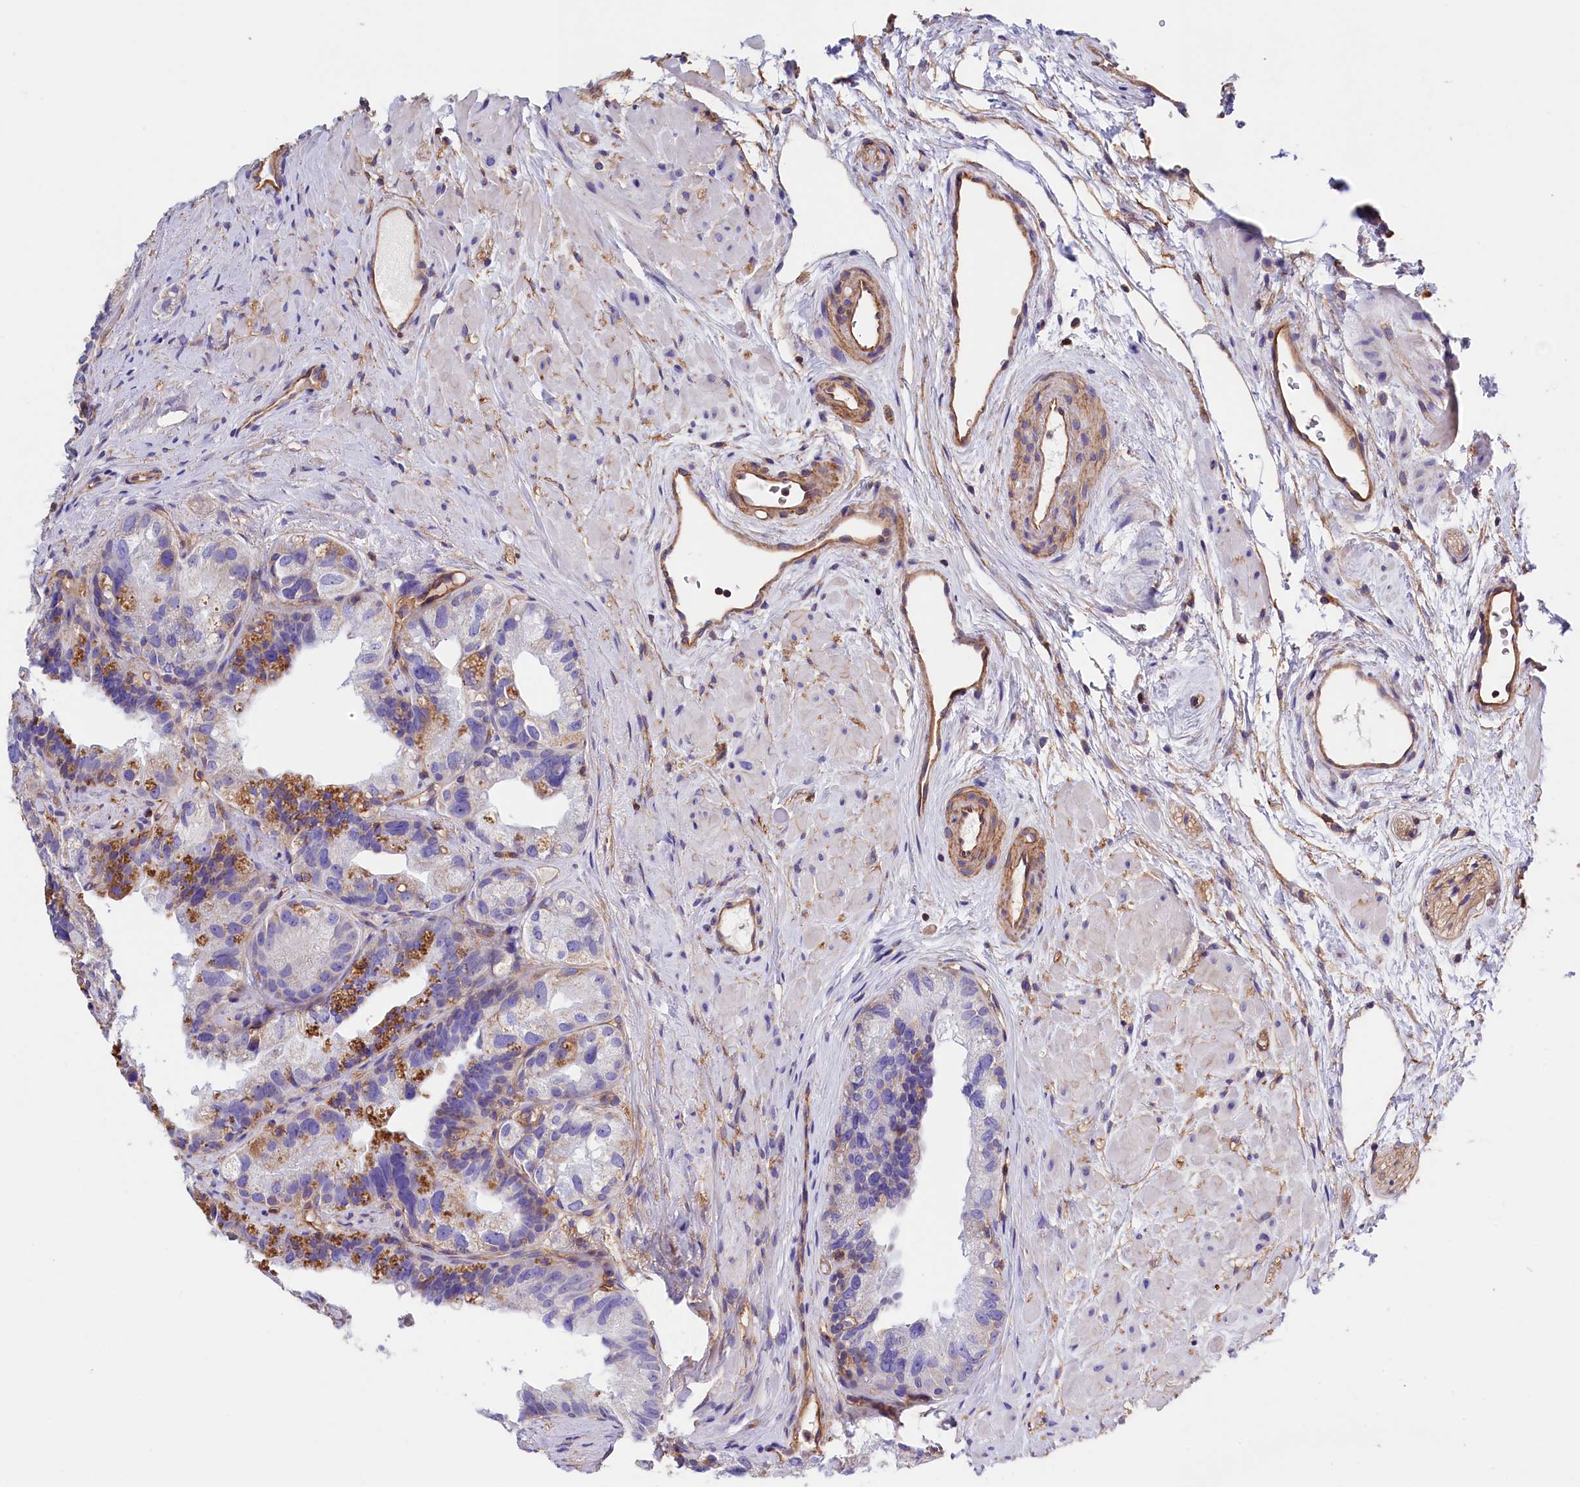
{"staining": {"intensity": "moderate", "quantity": "<25%", "location": "cytoplasmic/membranous"}, "tissue": "prostate cancer", "cell_type": "Tumor cells", "image_type": "cancer", "snomed": [{"axis": "morphology", "description": "Normal tissue, NOS"}, {"axis": "morphology", "description": "Adenocarcinoma, Low grade"}, {"axis": "topography", "description": "Prostate"}], "caption": "Low-grade adenocarcinoma (prostate) tissue reveals moderate cytoplasmic/membranous positivity in about <25% of tumor cells, visualized by immunohistochemistry. Nuclei are stained in blue.", "gene": "ATP2B4", "patient": {"sex": "male", "age": 72}}